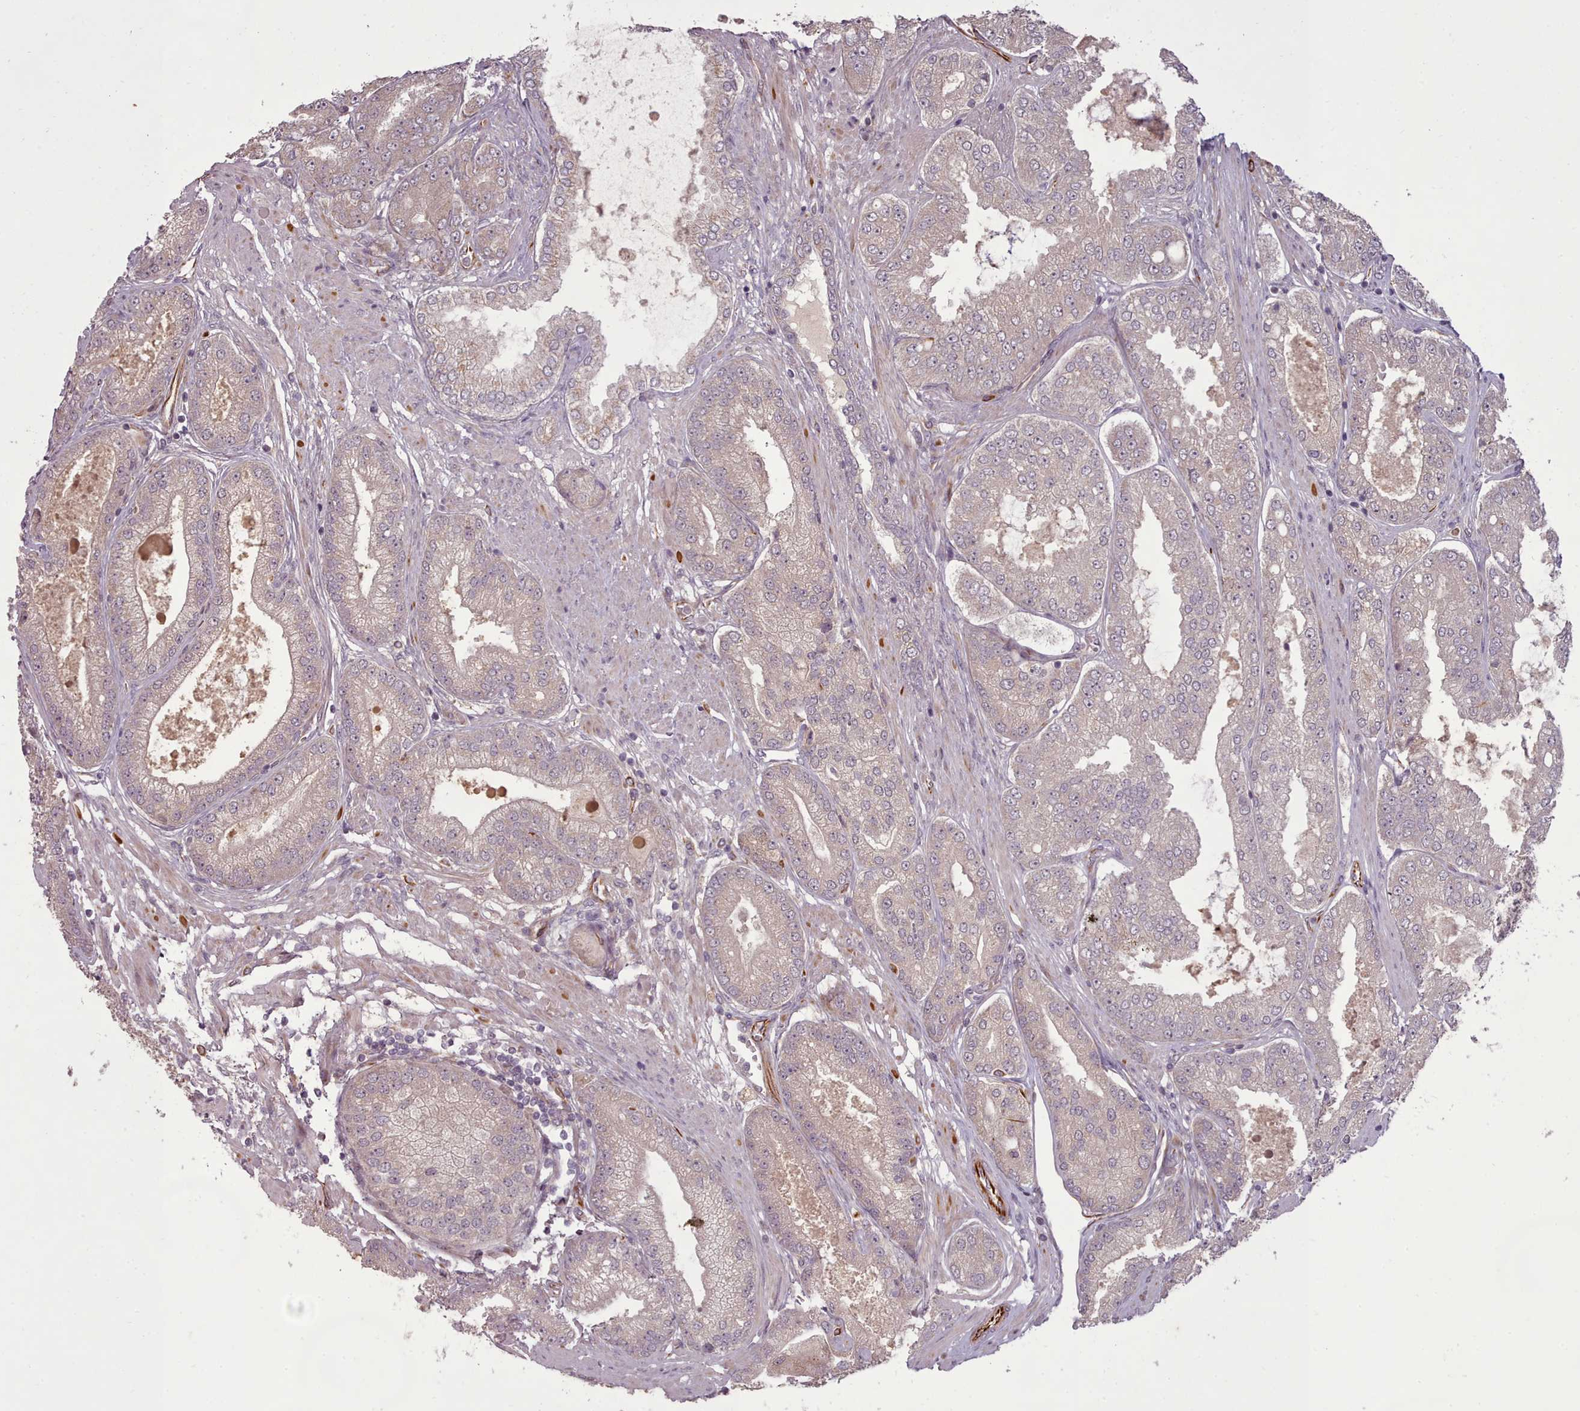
{"staining": {"intensity": "weak", "quantity": "25%-75%", "location": "cytoplasmic/membranous"}, "tissue": "prostate cancer", "cell_type": "Tumor cells", "image_type": "cancer", "snomed": [{"axis": "morphology", "description": "Adenocarcinoma, High grade"}, {"axis": "topography", "description": "Prostate"}], "caption": "IHC histopathology image of adenocarcinoma (high-grade) (prostate) stained for a protein (brown), which displays low levels of weak cytoplasmic/membranous expression in about 25%-75% of tumor cells.", "gene": "GBGT1", "patient": {"sex": "male", "age": 71}}